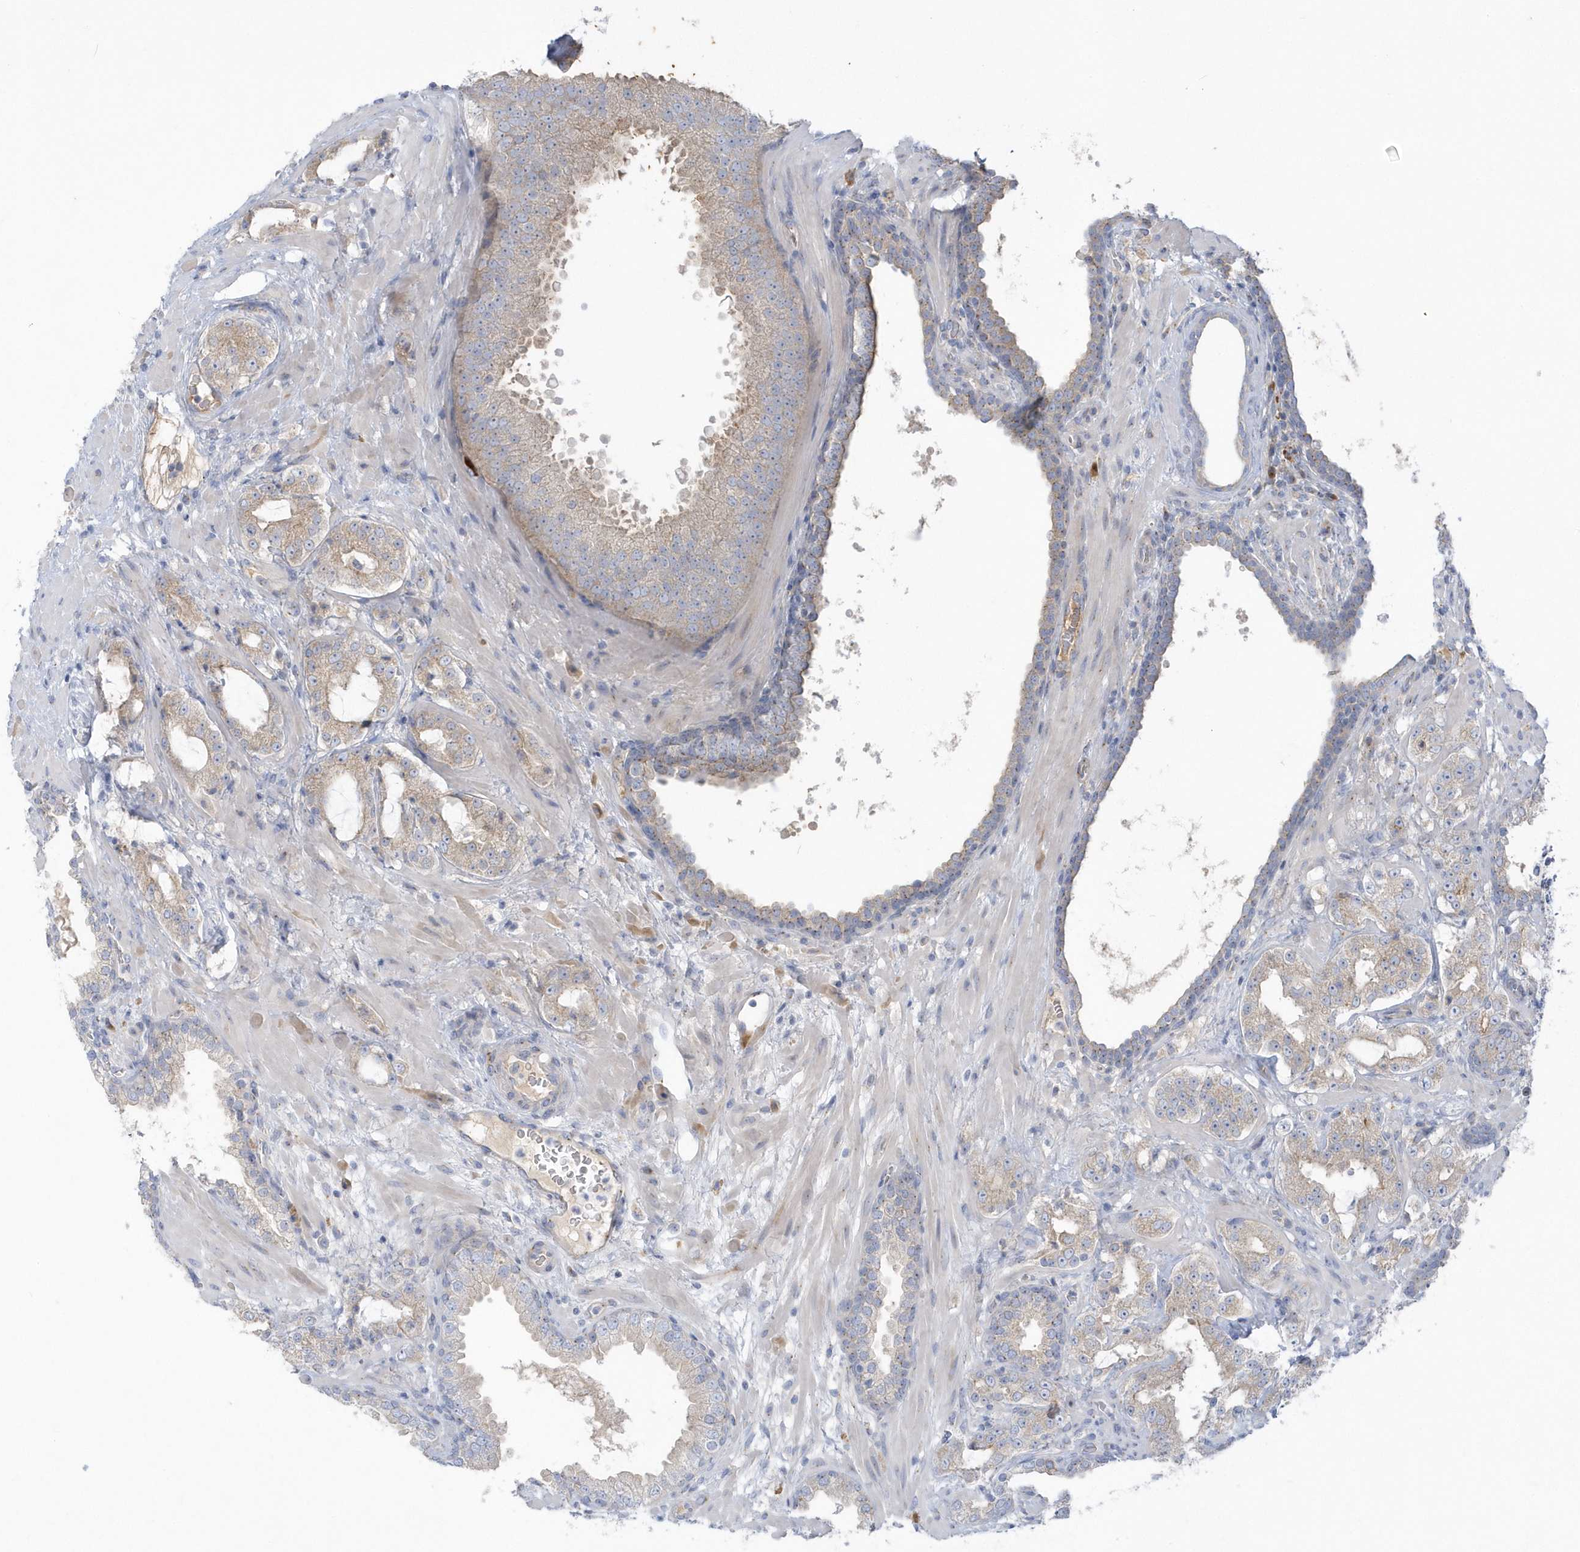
{"staining": {"intensity": "weak", "quantity": ">75%", "location": "cytoplasmic/membranous"}, "tissue": "prostate cancer", "cell_type": "Tumor cells", "image_type": "cancer", "snomed": [{"axis": "morphology", "description": "Adenocarcinoma, High grade"}, {"axis": "topography", "description": "Prostate"}], "caption": "The immunohistochemical stain labels weak cytoplasmic/membranous expression in tumor cells of adenocarcinoma (high-grade) (prostate) tissue.", "gene": "SEMA3D", "patient": {"sex": "male", "age": 64}}